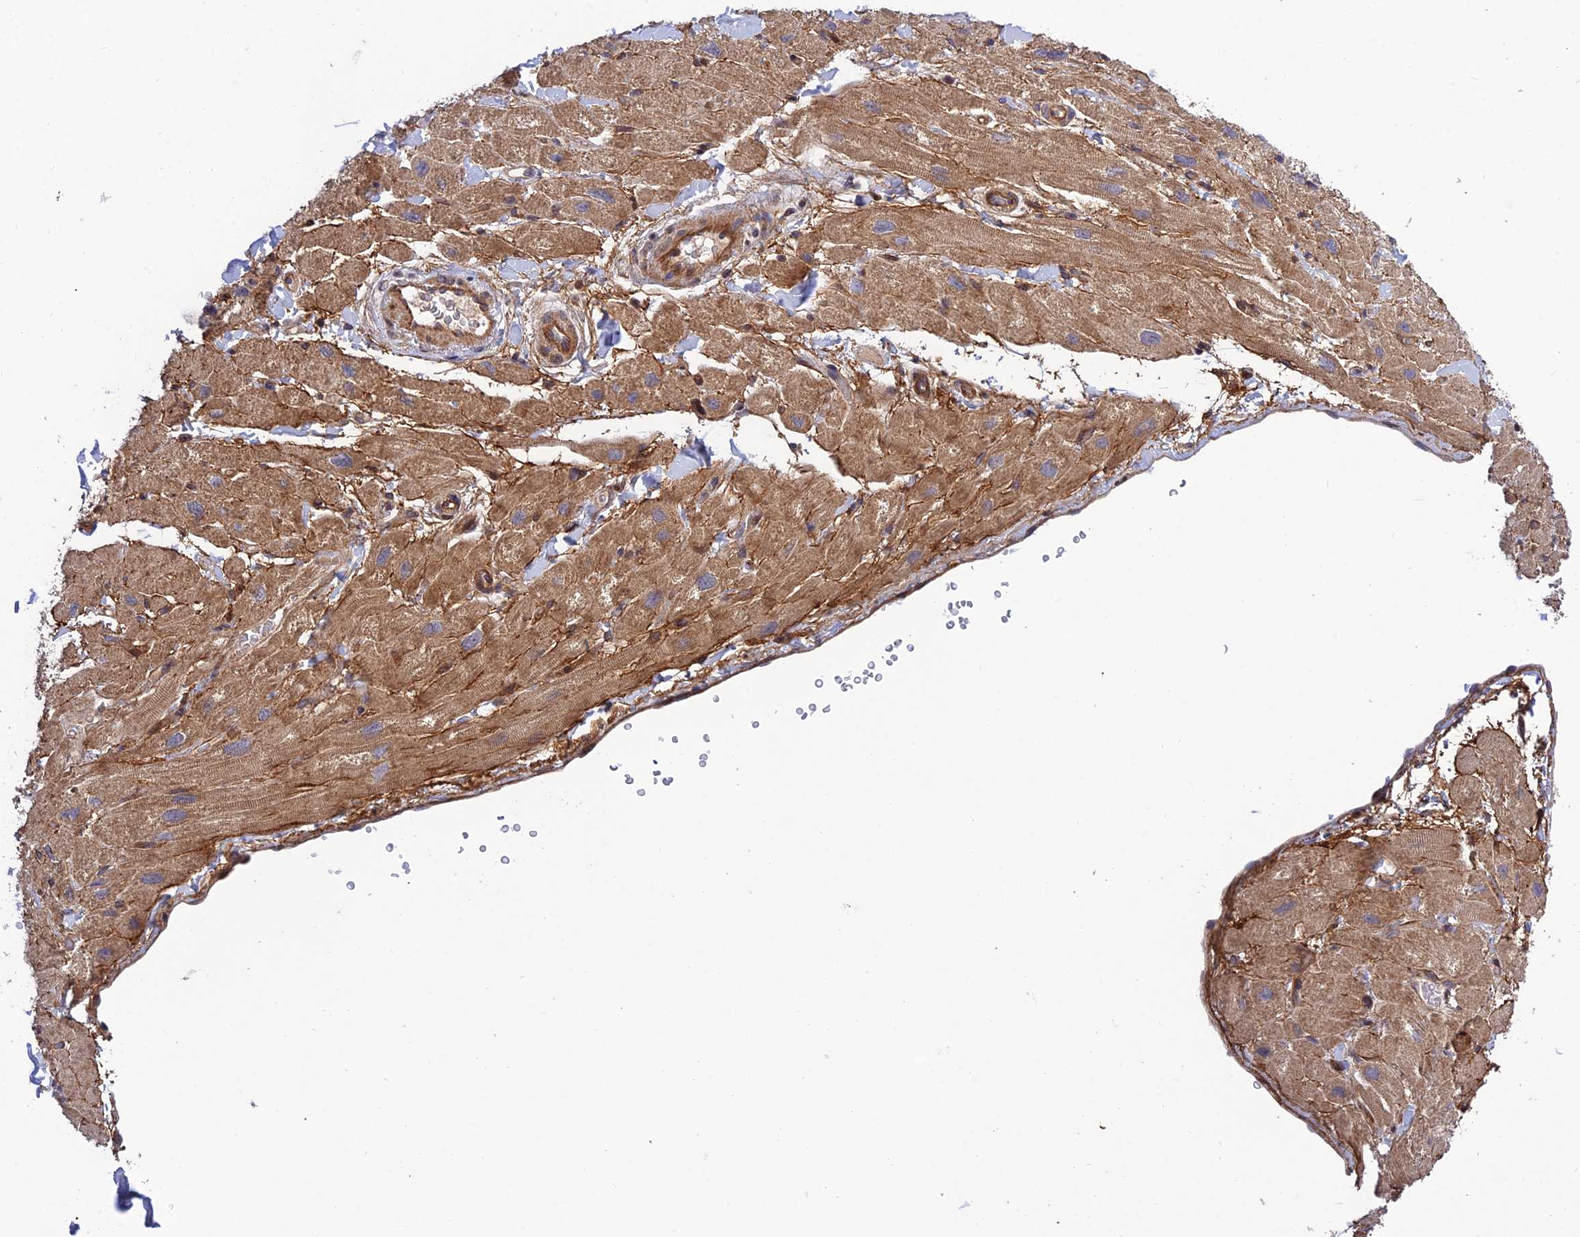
{"staining": {"intensity": "moderate", "quantity": ">75%", "location": "cytoplasmic/membranous"}, "tissue": "heart muscle", "cell_type": "Cardiomyocytes", "image_type": "normal", "snomed": [{"axis": "morphology", "description": "Normal tissue, NOS"}, {"axis": "topography", "description": "Heart"}], "caption": "Heart muscle stained with a brown dye displays moderate cytoplasmic/membranous positive positivity in about >75% of cardiomyocytes.", "gene": "PLEKHG2", "patient": {"sex": "male", "age": 65}}